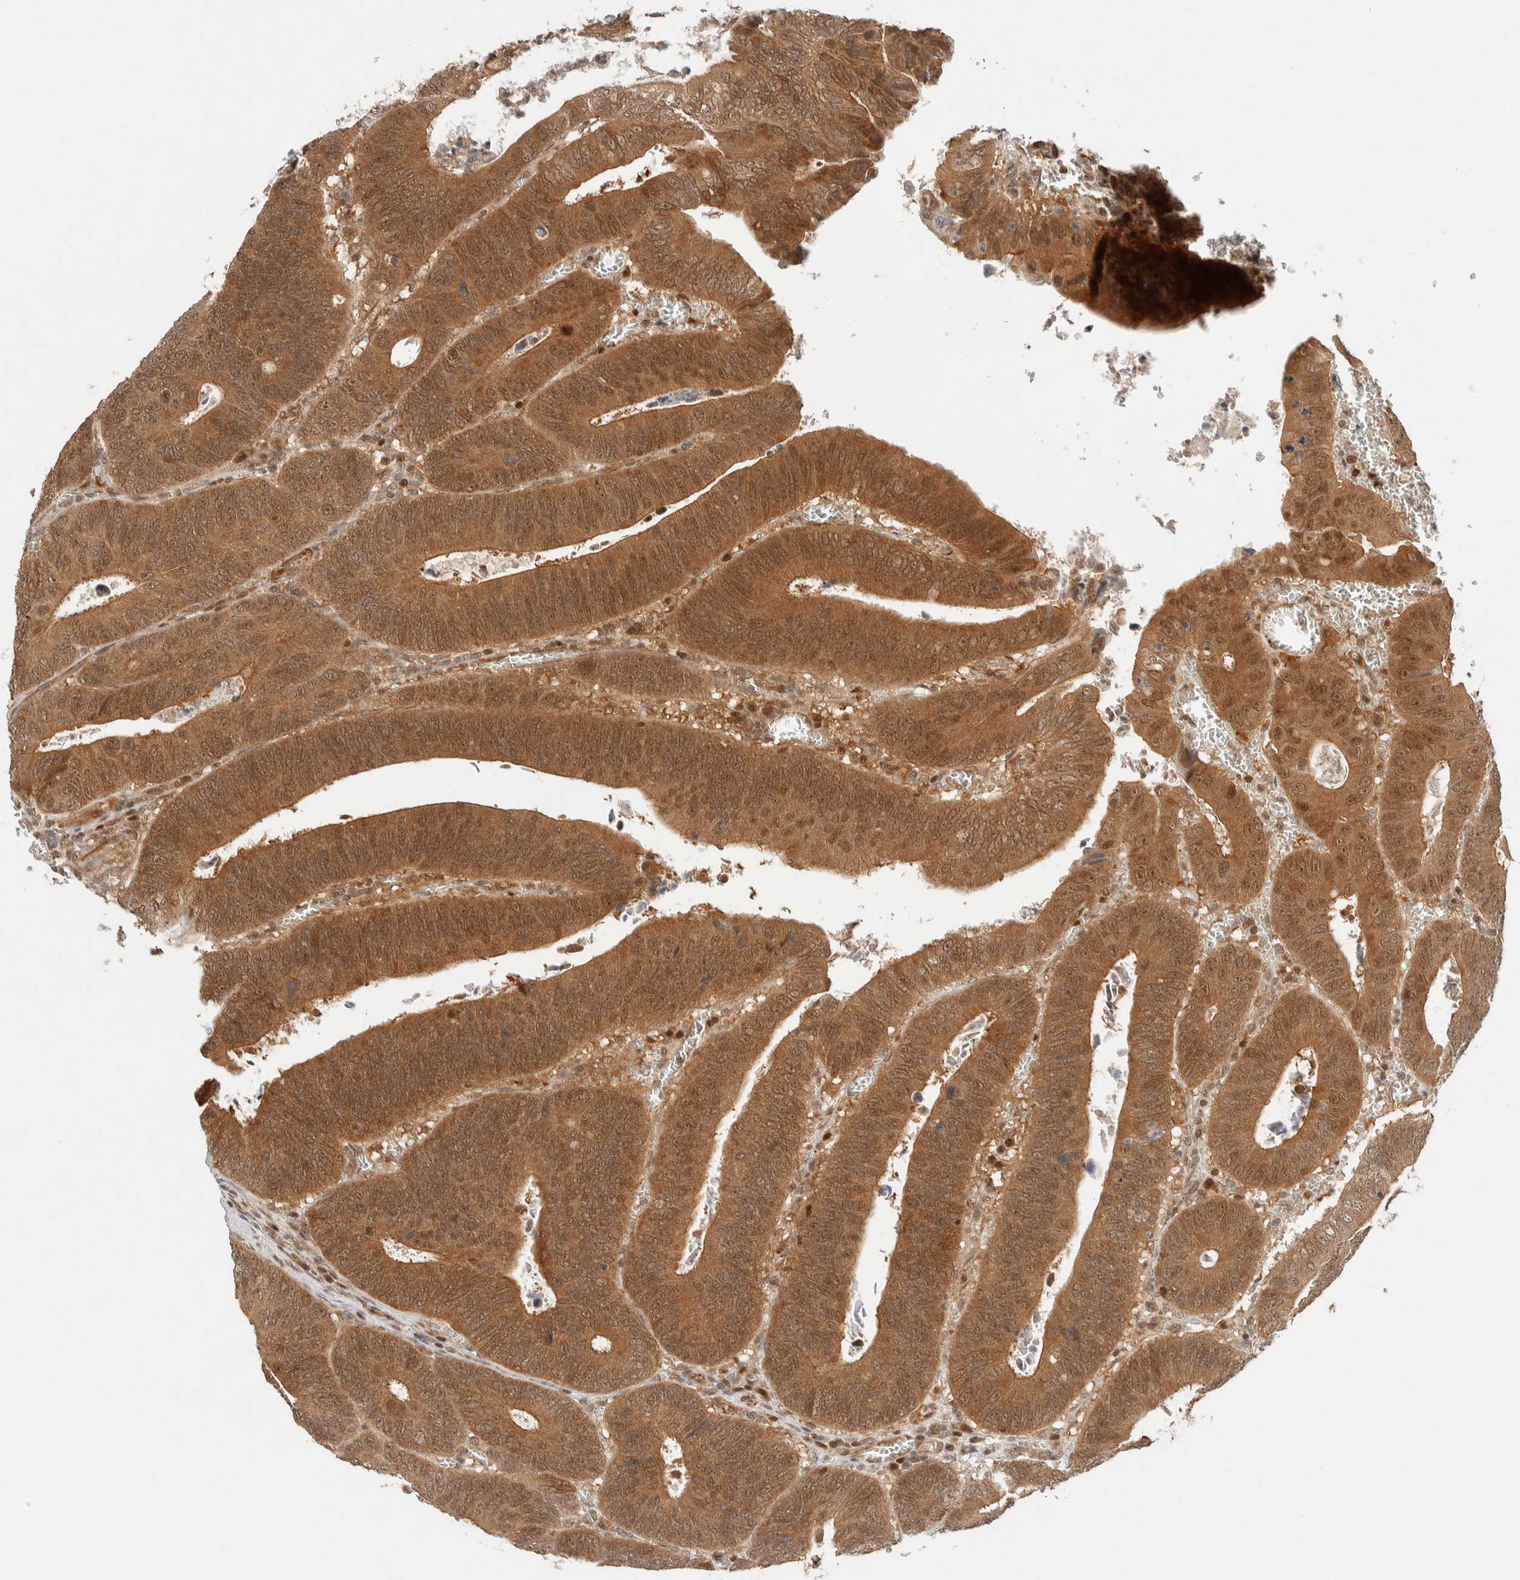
{"staining": {"intensity": "moderate", "quantity": ">75%", "location": "cytoplasmic/membranous,nuclear"}, "tissue": "colorectal cancer", "cell_type": "Tumor cells", "image_type": "cancer", "snomed": [{"axis": "morphology", "description": "Inflammation, NOS"}, {"axis": "morphology", "description": "Adenocarcinoma, NOS"}, {"axis": "topography", "description": "Colon"}], "caption": "Human colorectal adenocarcinoma stained for a protein (brown) exhibits moderate cytoplasmic/membranous and nuclear positive expression in approximately >75% of tumor cells.", "gene": "C8orf76", "patient": {"sex": "male", "age": 72}}